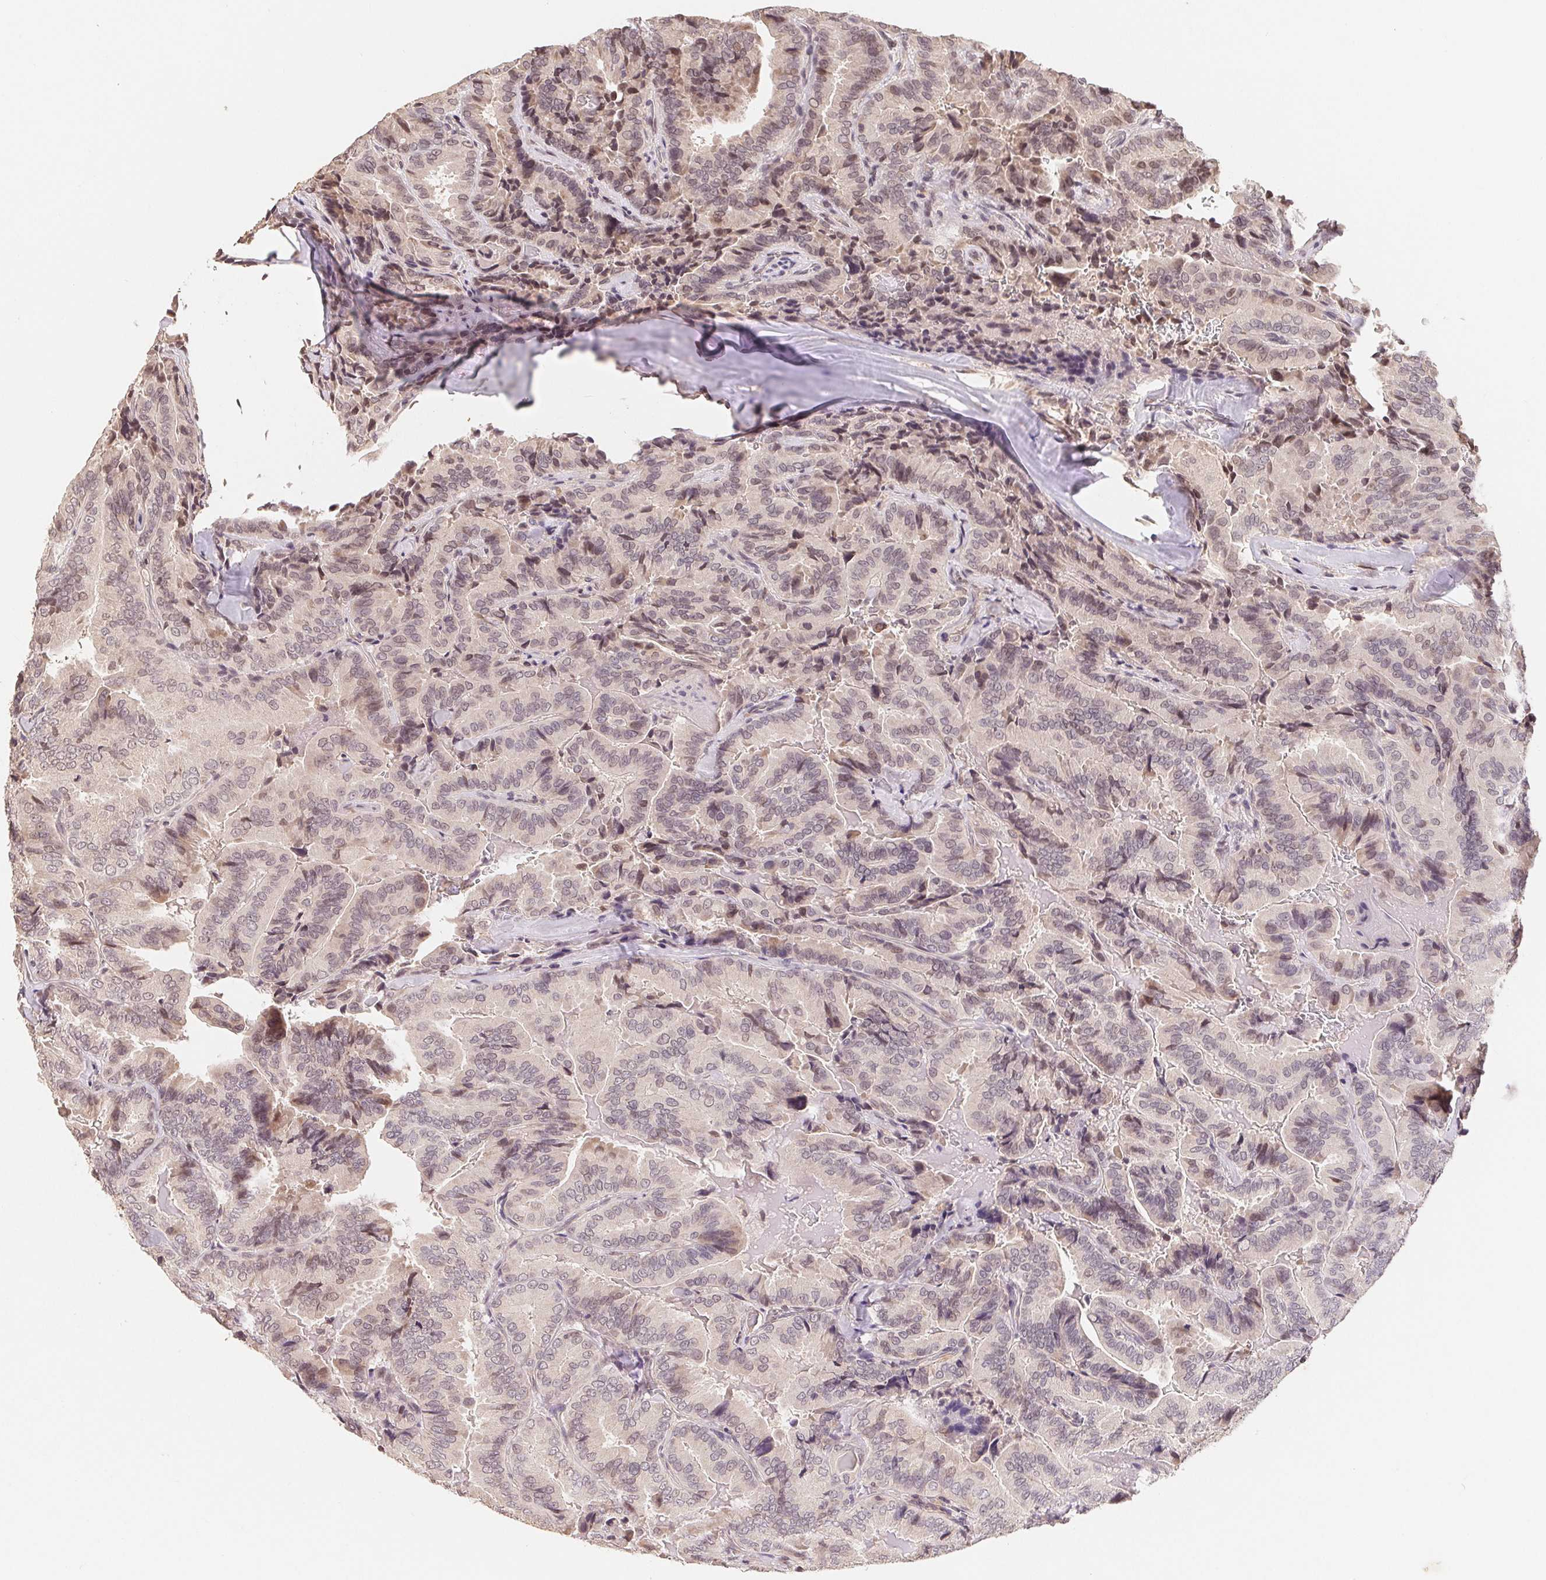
{"staining": {"intensity": "weak", "quantity": "<25%", "location": "nuclear"}, "tissue": "thyroid cancer", "cell_type": "Tumor cells", "image_type": "cancer", "snomed": [{"axis": "morphology", "description": "Papillary adenocarcinoma, NOS"}, {"axis": "topography", "description": "Thyroid gland"}], "caption": "Micrograph shows no protein expression in tumor cells of thyroid cancer tissue.", "gene": "HMGN3", "patient": {"sex": "male", "age": 61}}